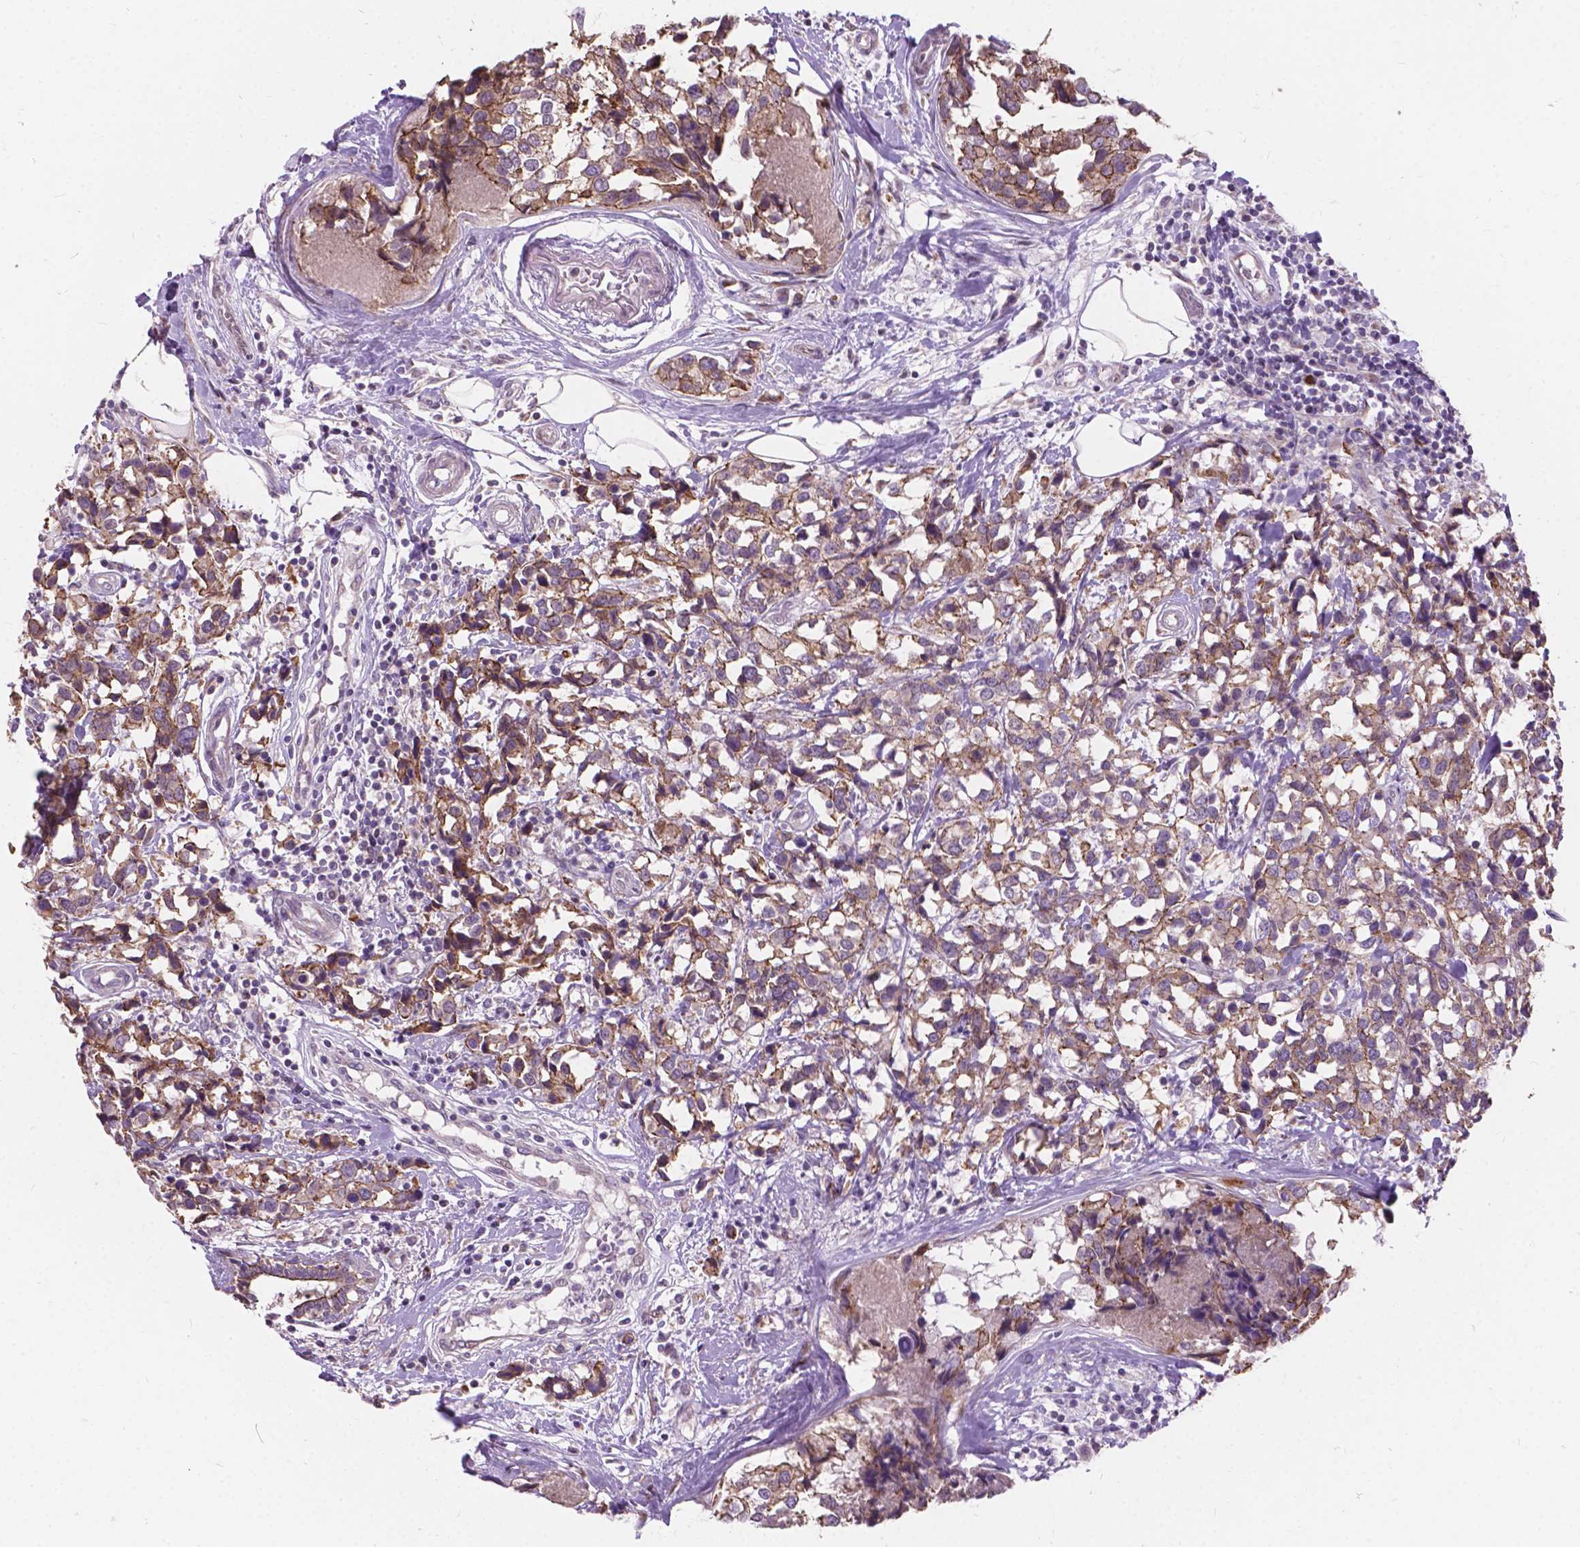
{"staining": {"intensity": "moderate", "quantity": "25%-75%", "location": "cytoplasmic/membranous"}, "tissue": "breast cancer", "cell_type": "Tumor cells", "image_type": "cancer", "snomed": [{"axis": "morphology", "description": "Lobular carcinoma"}, {"axis": "topography", "description": "Breast"}], "caption": "About 25%-75% of tumor cells in human breast cancer (lobular carcinoma) demonstrate moderate cytoplasmic/membranous protein staining as visualized by brown immunohistochemical staining.", "gene": "MYH14", "patient": {"sex": "female", "age": 59}}